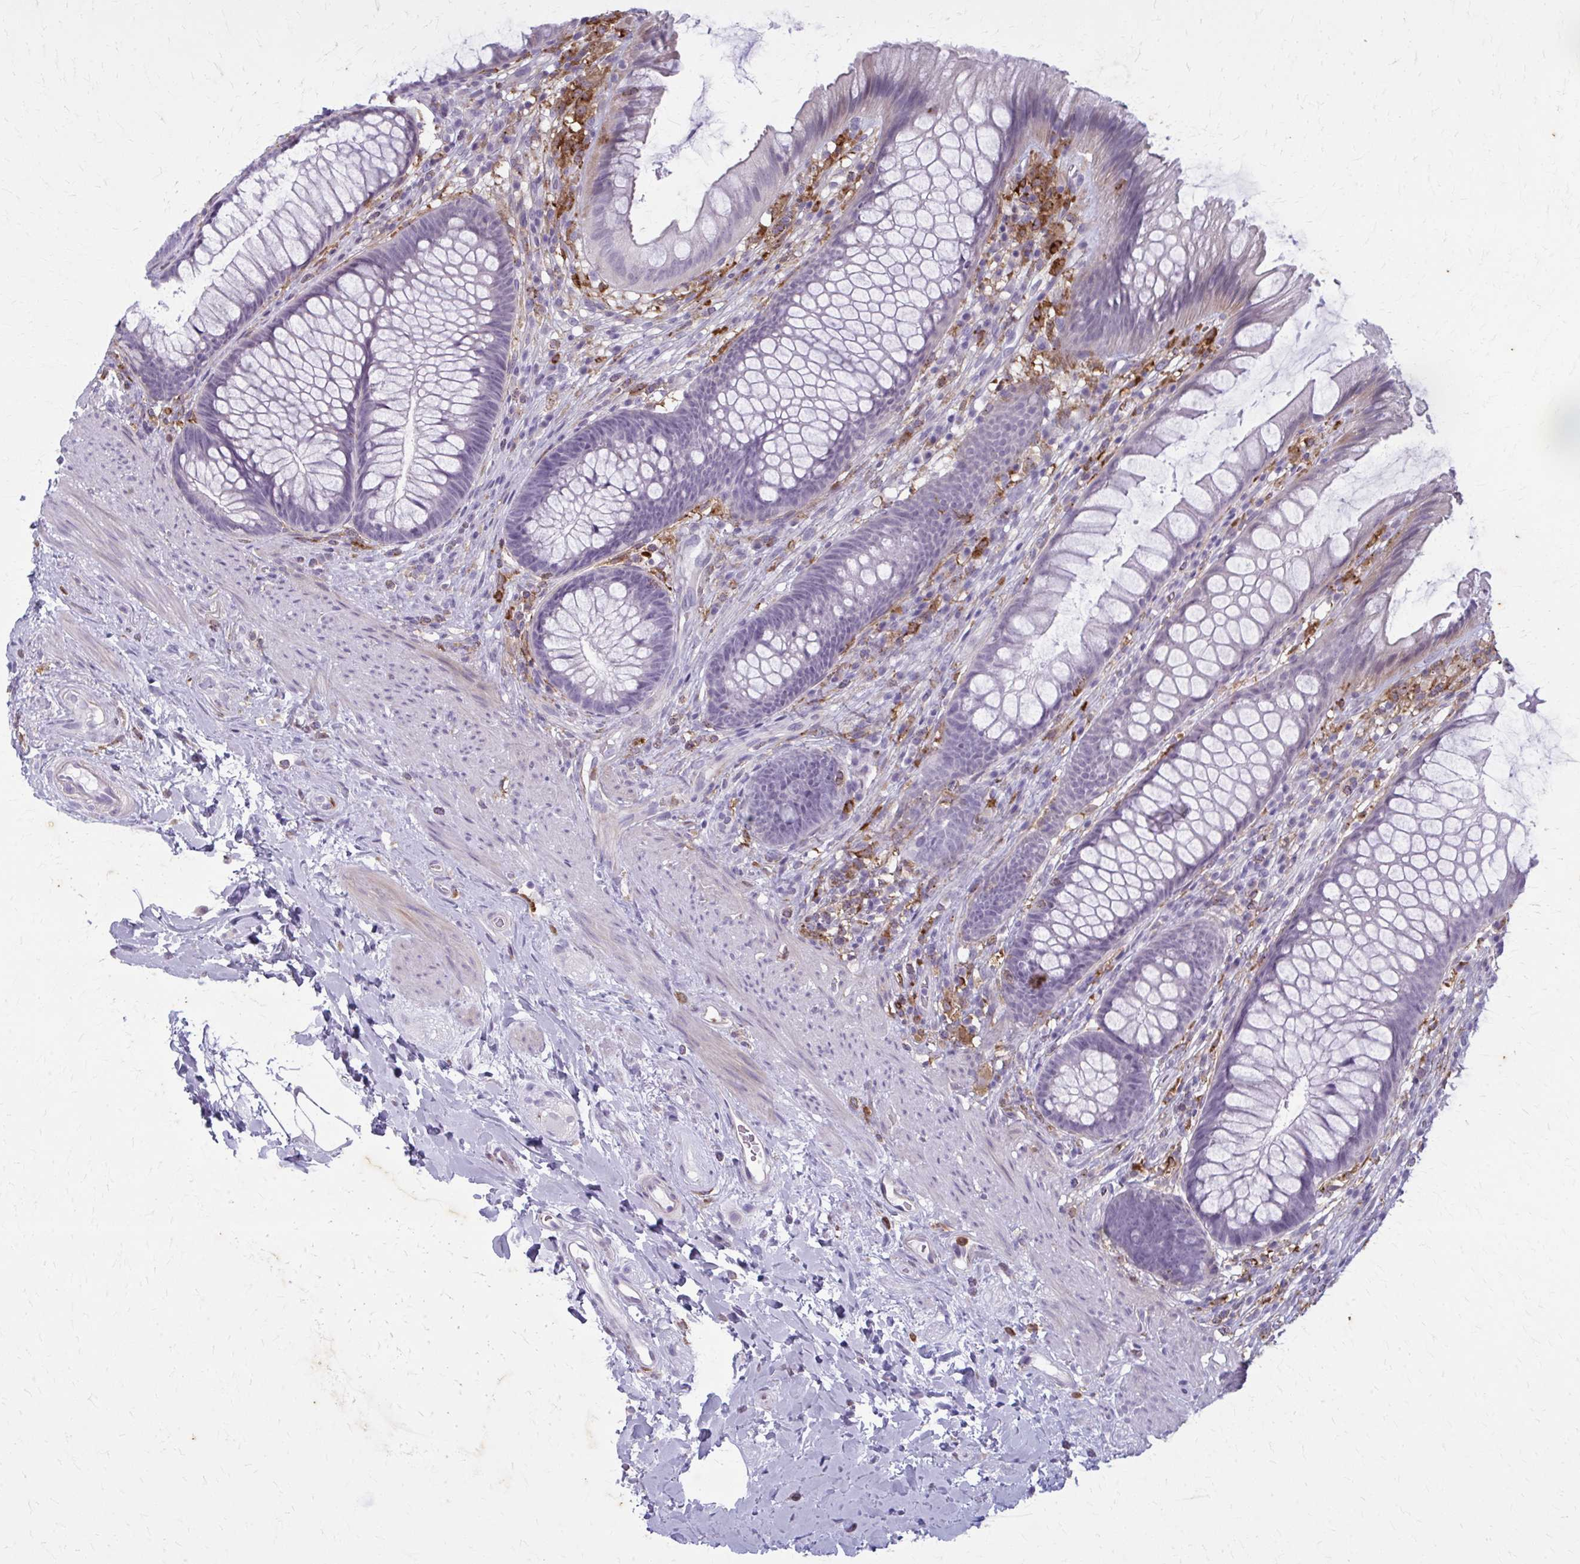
{"staining": {"intensity": "negative", "quantity": "none", "location": "none"}, "tissue": "rectum", "cell_type": "Glandular cells", "image_type": "normal", "snomed": [{"axis": "morphology", "description": "Normal tissue, NOS"}, {"axis": "topography", "description": "Rectum"}], "caption": "Histopathology image shows no protein positivity in glandular cells of unremarkable rectum. (DAB immunohistochemistry with hematoxylin counter stain).", "gene": "CARD9", "patient": {"sex": "male", "age": 53}}